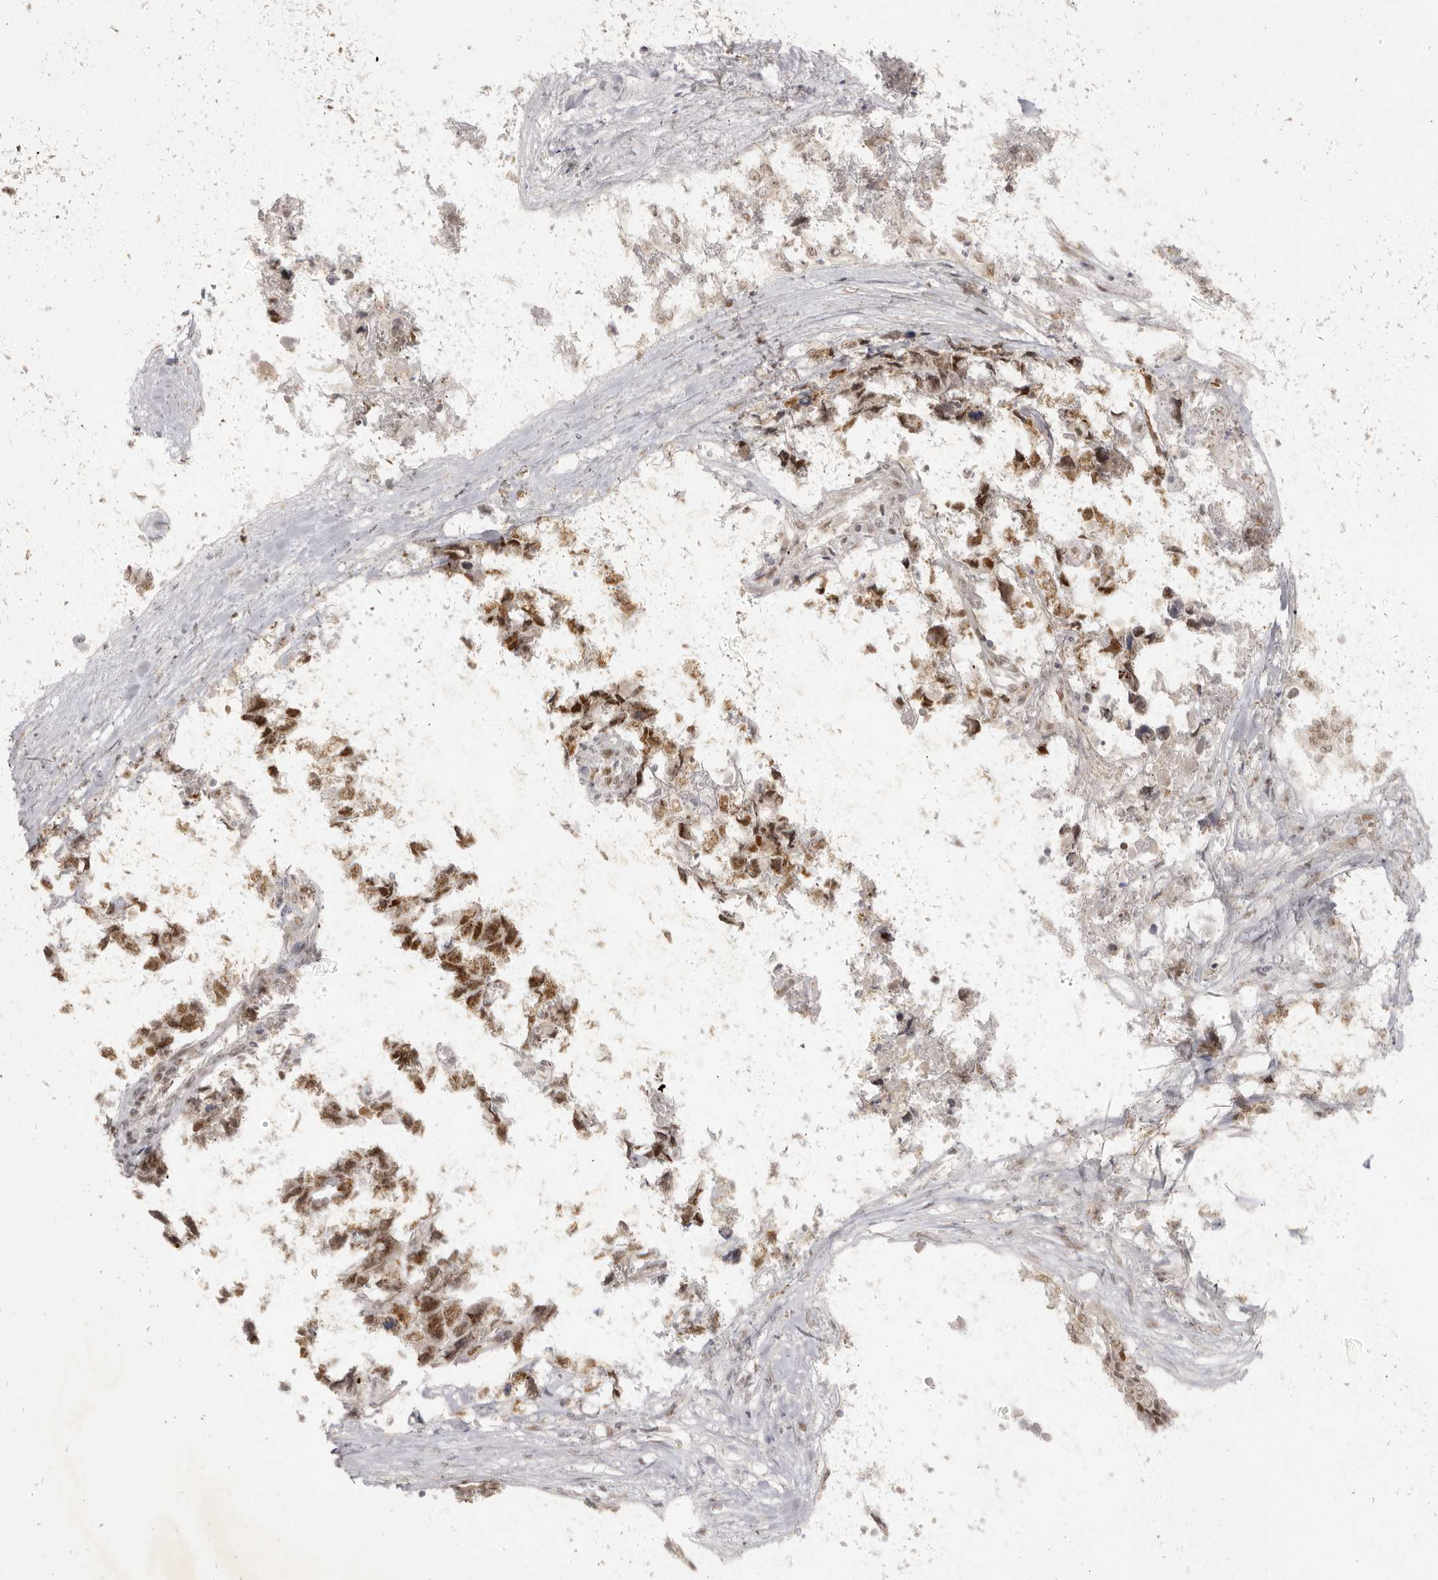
{"staining": {"intensity": "moderate", "quantity": ">75%", "location": "nuclear"}, "tissue": "testis cancer", "cell_type": "Tumor cells", "image_type": "cancer", "snomed": [{"axis": "morphology", "description": "Carcinoma, Embryonal, NOS"}, {"axis": "topography", "description": "Testis"}], "caption": "Protein expression analysis of human embryonal carcinoma (testis) reveals moderate nuclear expression in about >75% of tumor cells.", "gene": "ZNF326", "patient": {"sex": "male", "age": 31}}